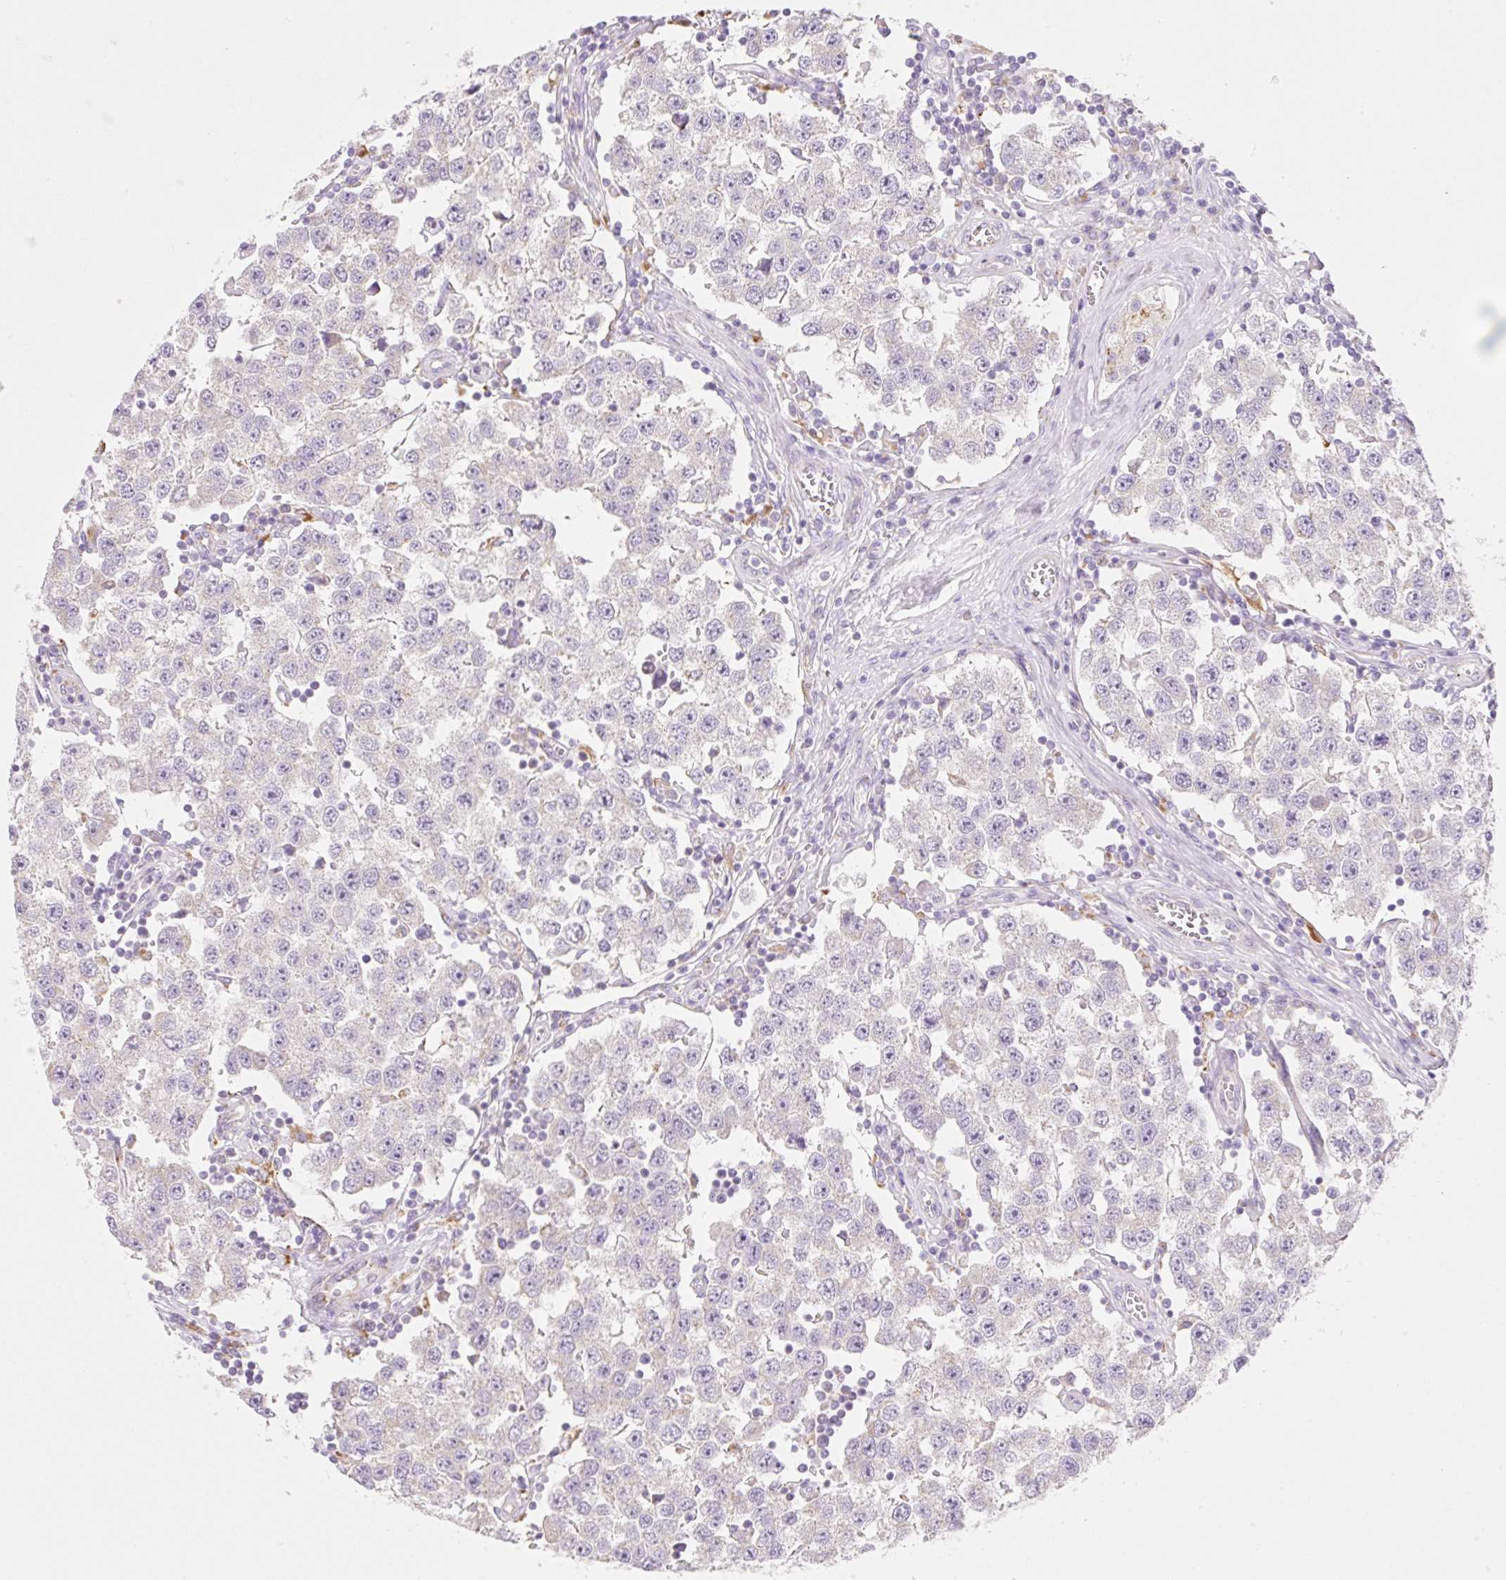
{"staining": {"intensity": "negative", "quantity": "none", "location": "none"}, "tissue": "testis cancer", "cell_type": "Tumor cells", "image_type": "cancer", "snomed": [{"axis": "morphology", "description": "Seminoma, NOS"}, {"axis": "topography", "description": "Testis"}], "caption": "This is an immunohistochemistry (IHC) photomicrograph of human testis seminoma. There is no positivity in tumor cells.", "gene": "CLEC3A", "patient": {"sex": "male", "age": 34}}